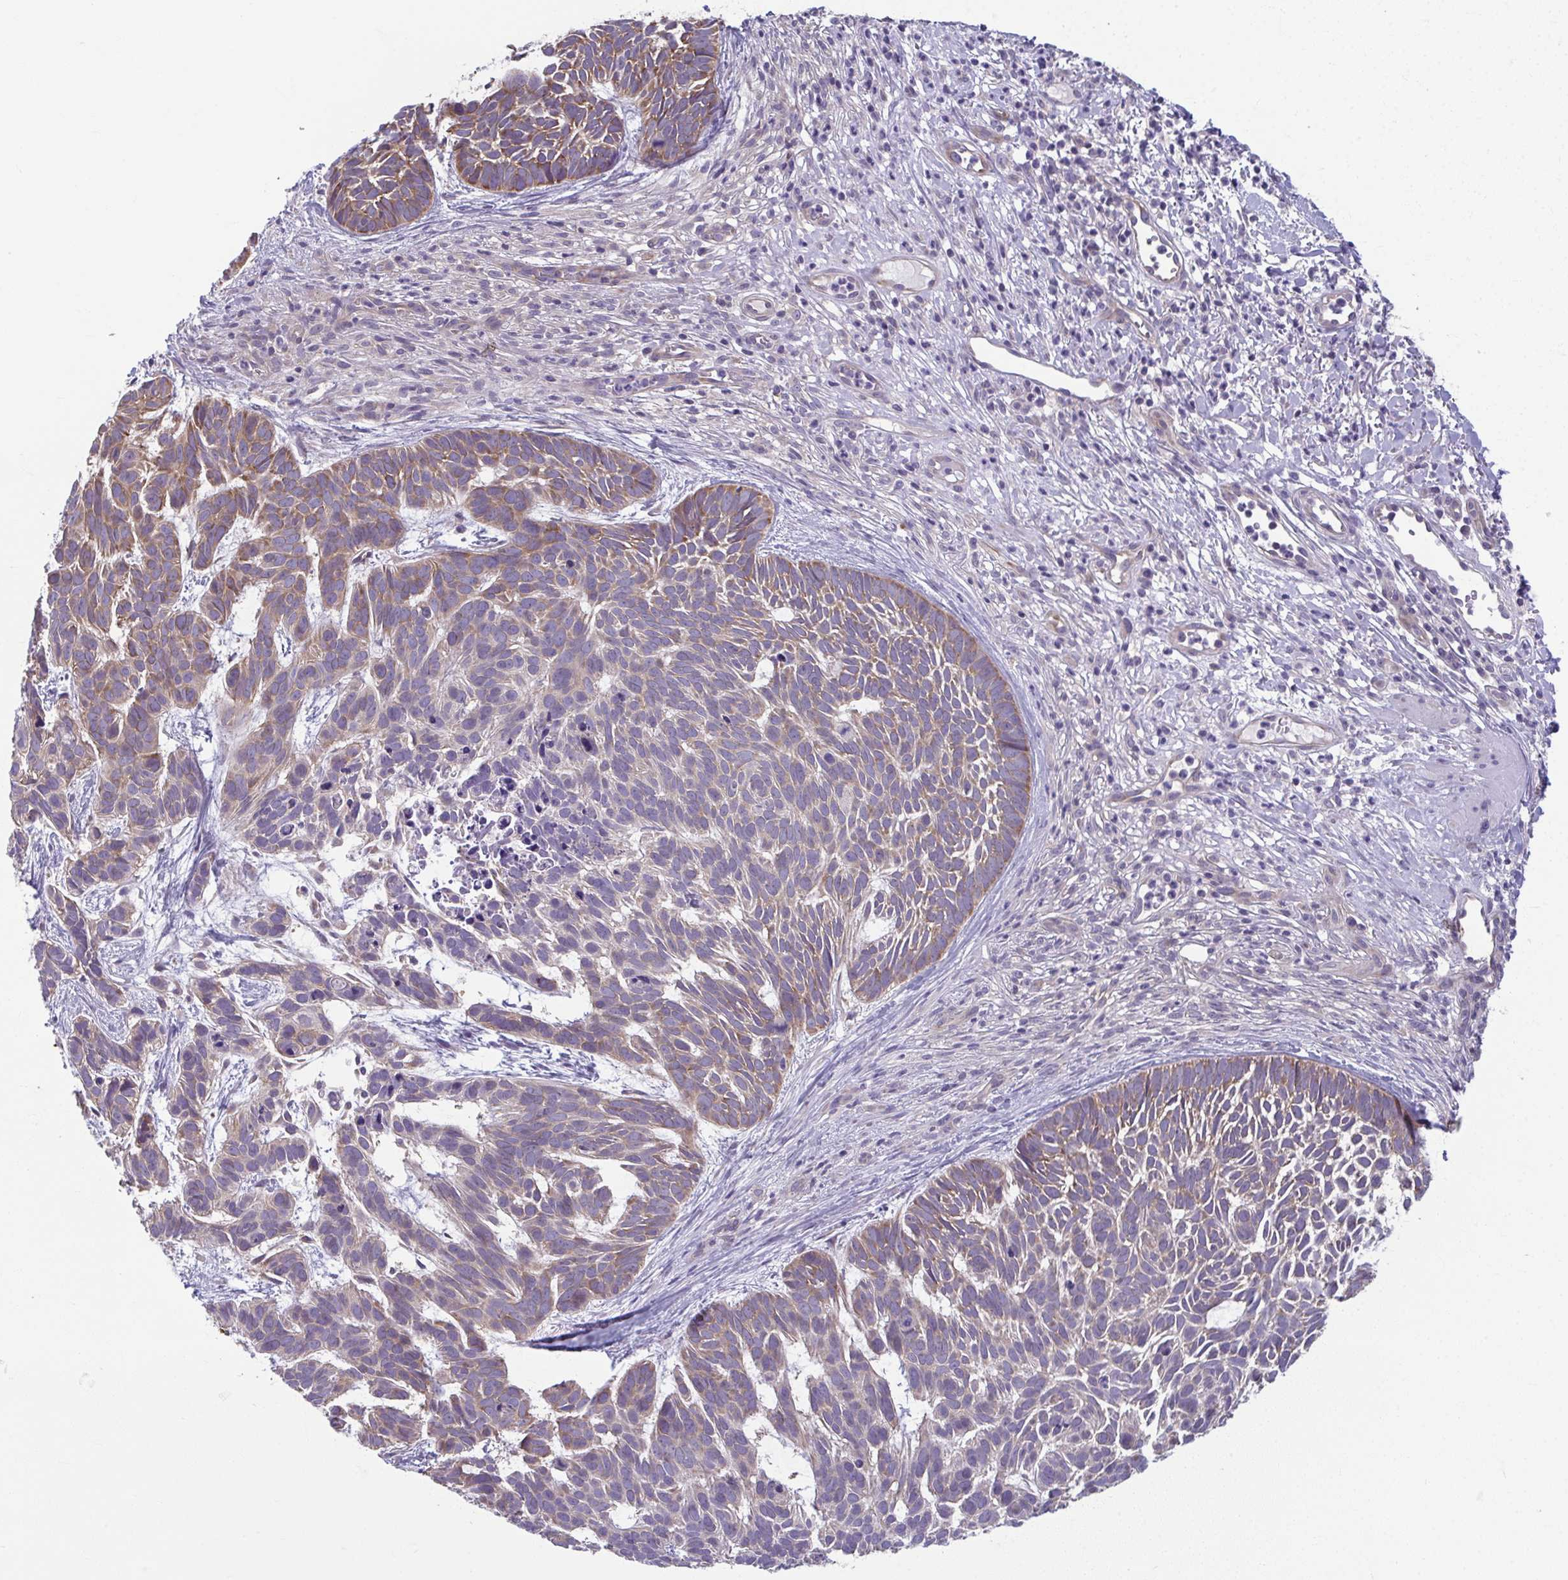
{"staining": {"intensity": "weak", "quantity": "25%-75%", "location": "cytoplasmic/membranous"}, "tissue": "skin cancer", "cell_type": "Tumor cells", "image_type": "cancer", "snomed": [{"axis": "morphology", "description": "Basal cell carcinoma"}, {"axis": "topography", "description": "Skin"}], "caption": "Immunohistochemistry (DAB (3,3'-diaminobenzidine)) staining of human basal cell carcinoma (skin) exhibits weak cytoplasmic/membranous protein positivity in approximately 25%-75% of tumor cells. (brown staining indicates protein expression, while blue staining denotes nuclei).", "gene": "TMEM108", "patient": {"sex": "male", "age": 78}}